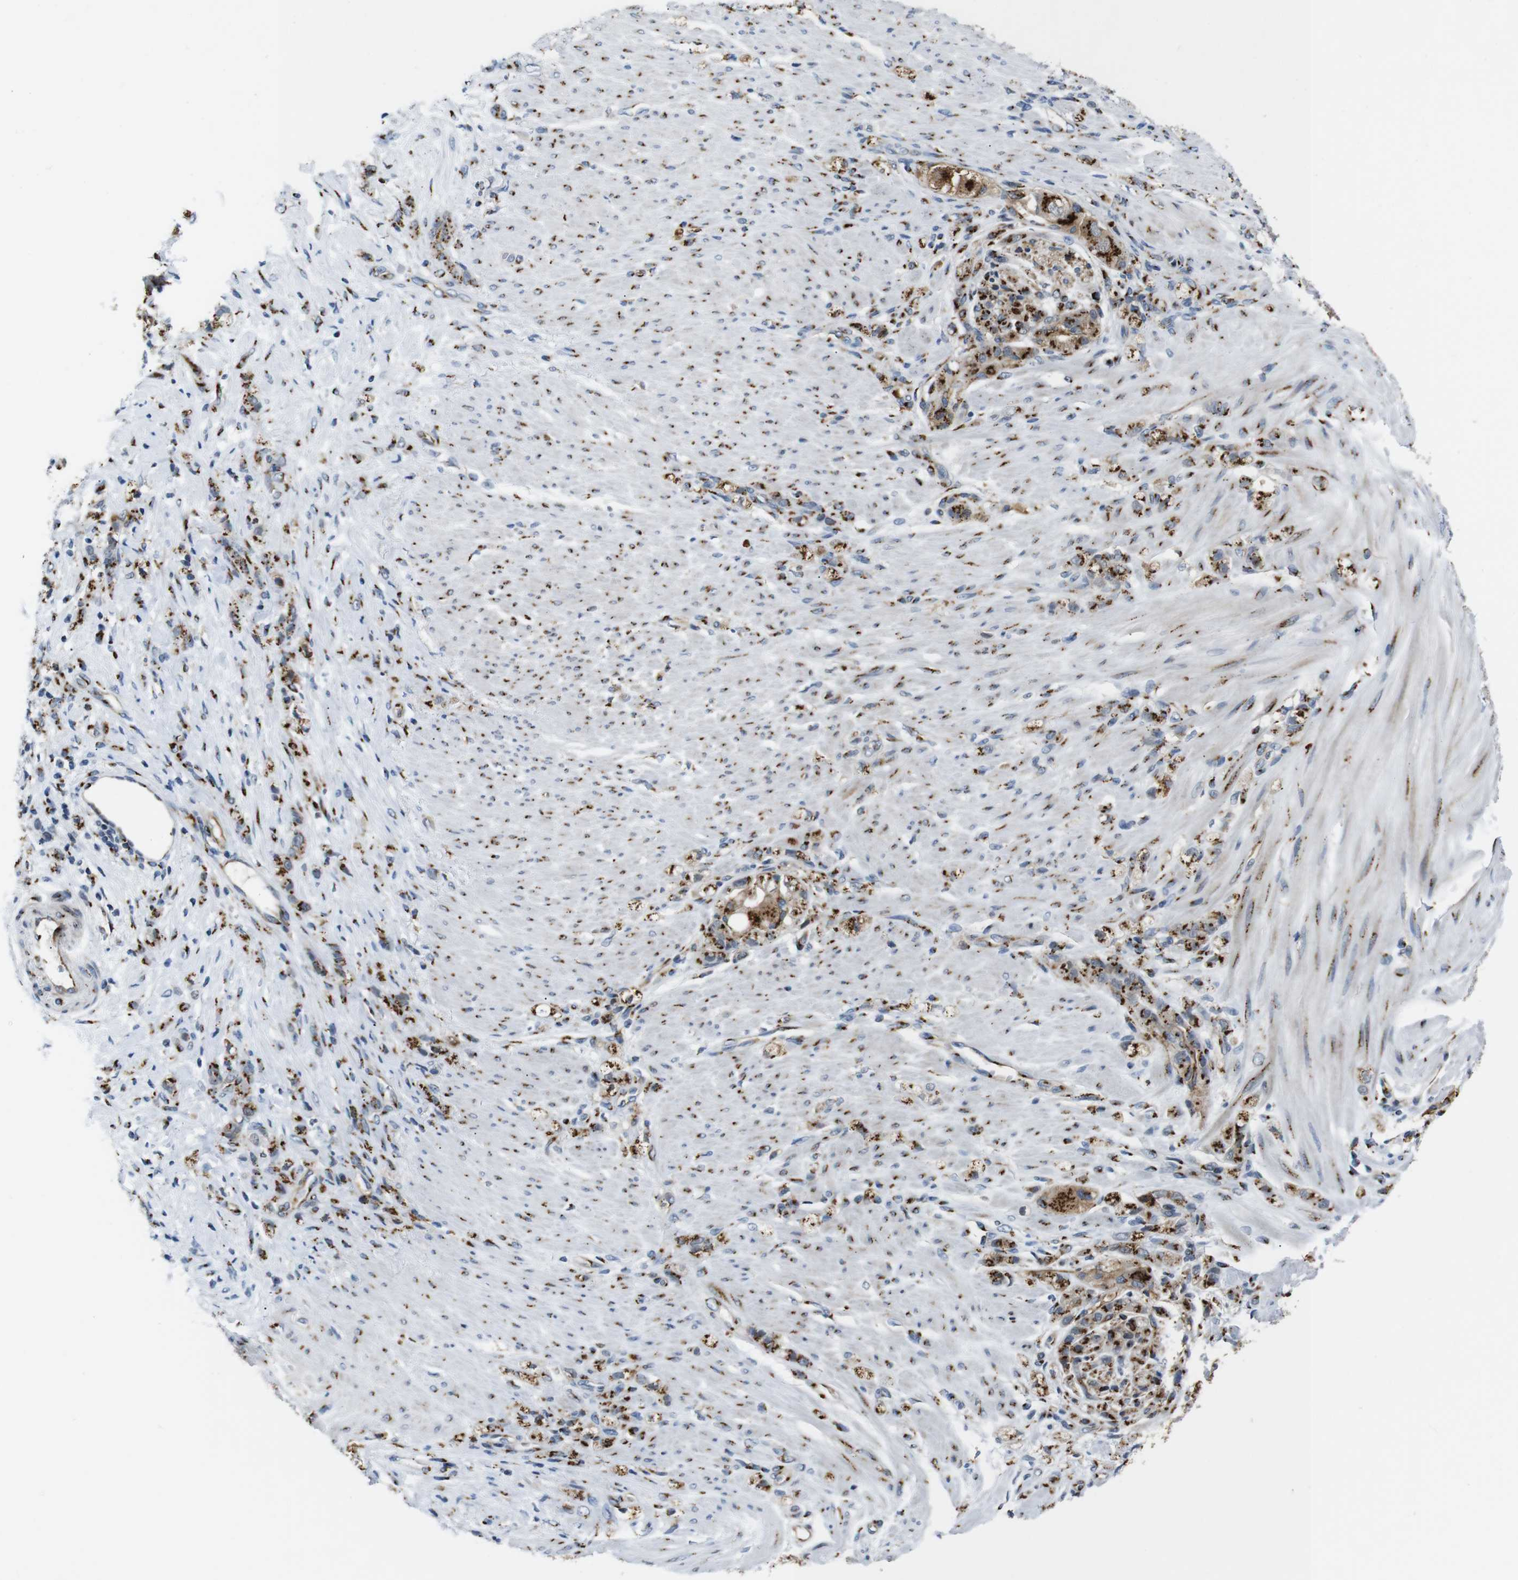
{"staining": {"intensity": "strong", "quantity": ">75%", "location": "cytoplasmic/membranous"}, "tissue": "stomach cancer", "cell_type": "Tumor cells", "image_type": "cancer", "snomed": [{"axis": "morphology", "description": "Adenocarcinoma, NOS"}, {"axis": "topography", "description": "Stomach"}], "caption": "Stomach cancer stained with a brown dye displays strong cytoplasmic/membranous positive positivity in approximately >75% of tumor cells.", "gene": "TGOLN2", "patient": {"sex": "male", "age": 82}}